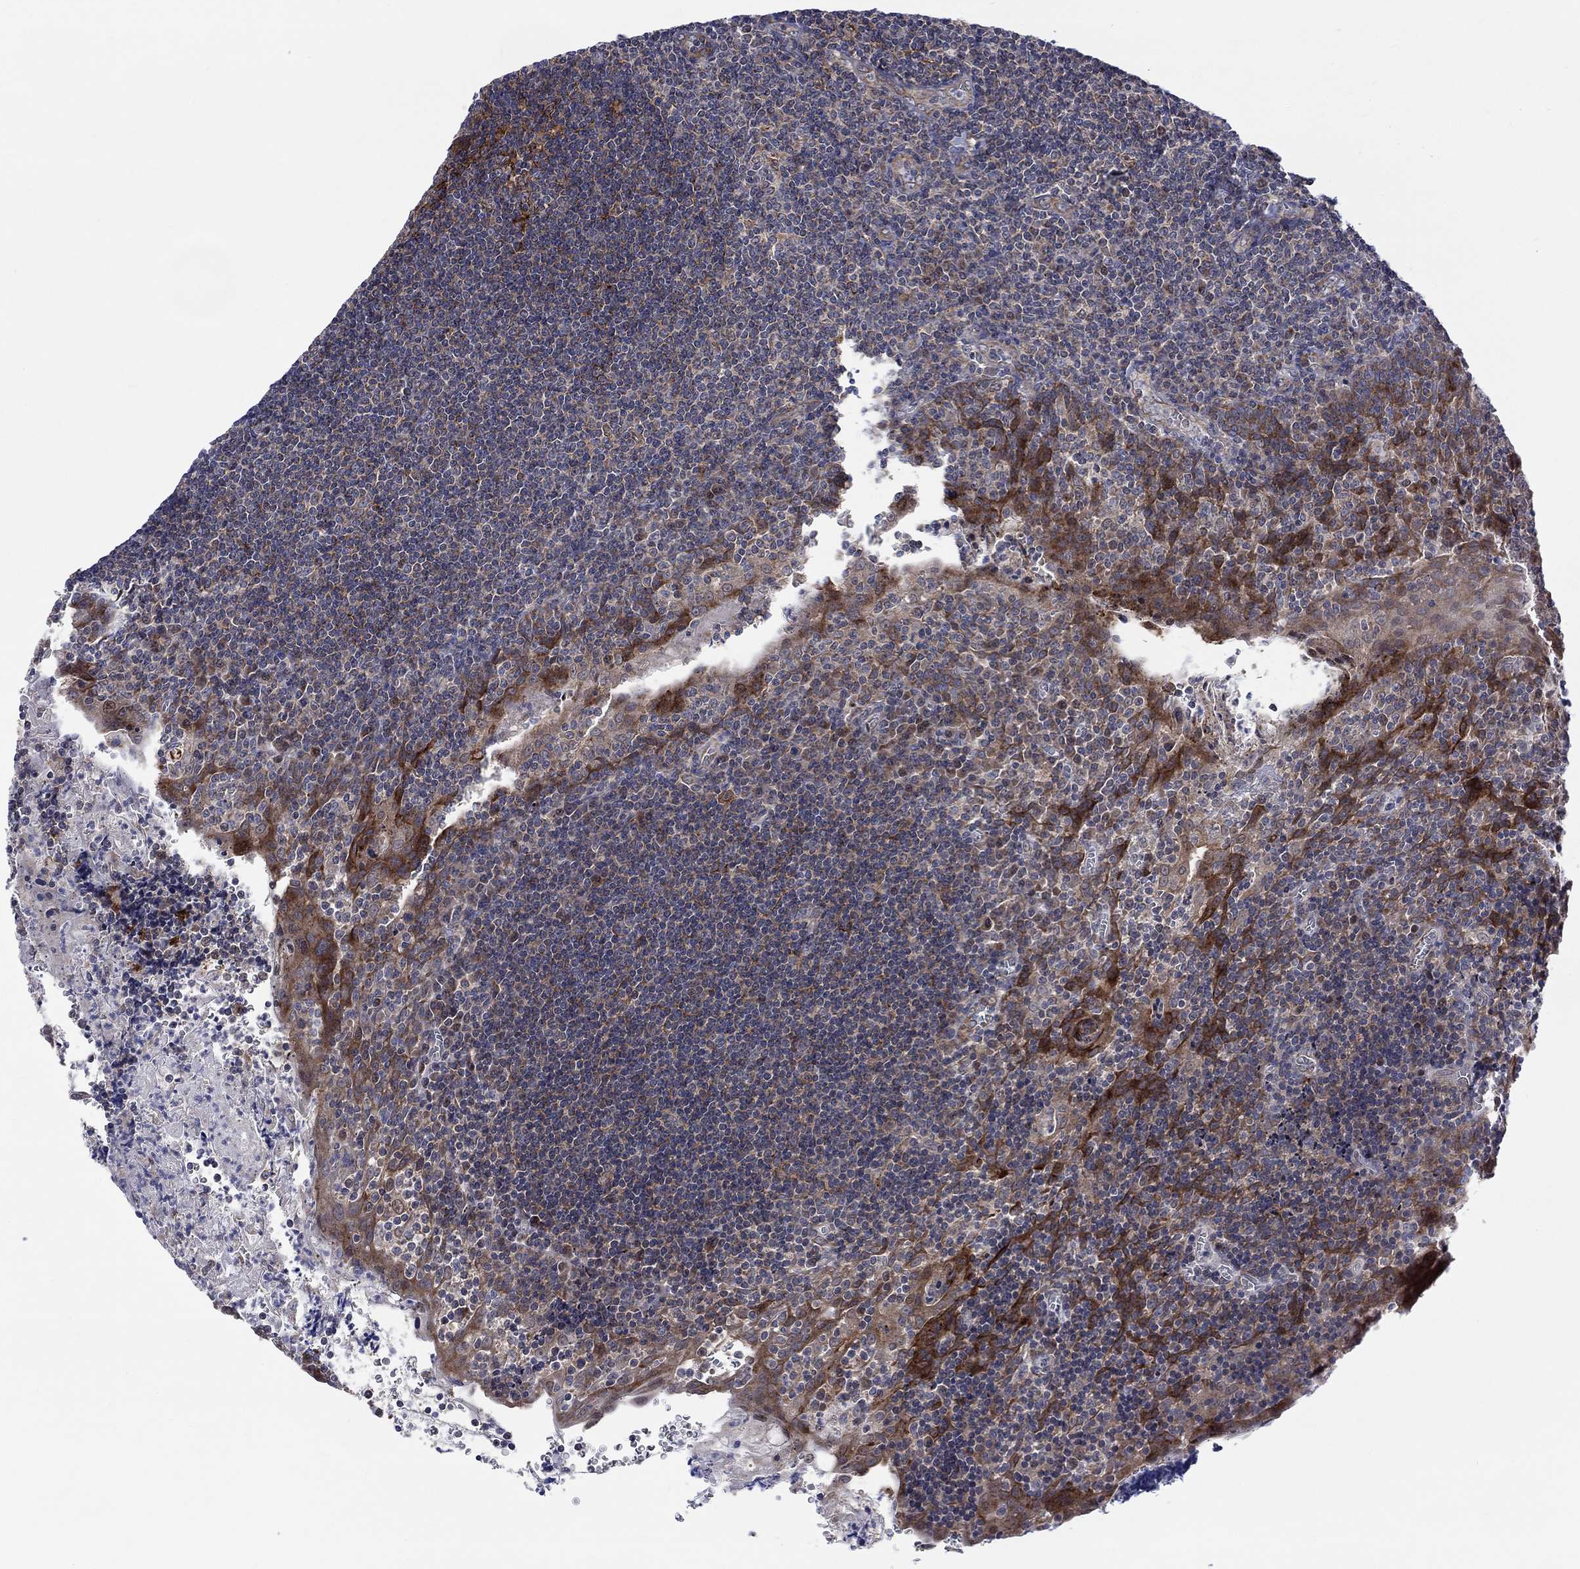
{"staining": {"intensity": "strong", "quantity": "25%-75%", "location": "cytoplasmic/membranous"}, "tissue": "tonsil", "cell_type": "Germinal center cells", "image_type": "normal", "snomed": [{"axis": "morphology", "description": "Normal tissue, NOS"}, {"axis": "morphology", "description": "Inflammation, NOS"}, {"axis": "topography", "description": "Tonsil"}], "caption": "Immunohistochemistry (IHC) of benign tonsil shows high levels of strong cytoplasmic/membranous expression in approximately 25%-75% of germinal center cells. (DAB IHC, brown staining for protein, blue staining for nuclei).", "gene": "SLC35F2", "patient": {"sex": "female", "age": 31}}